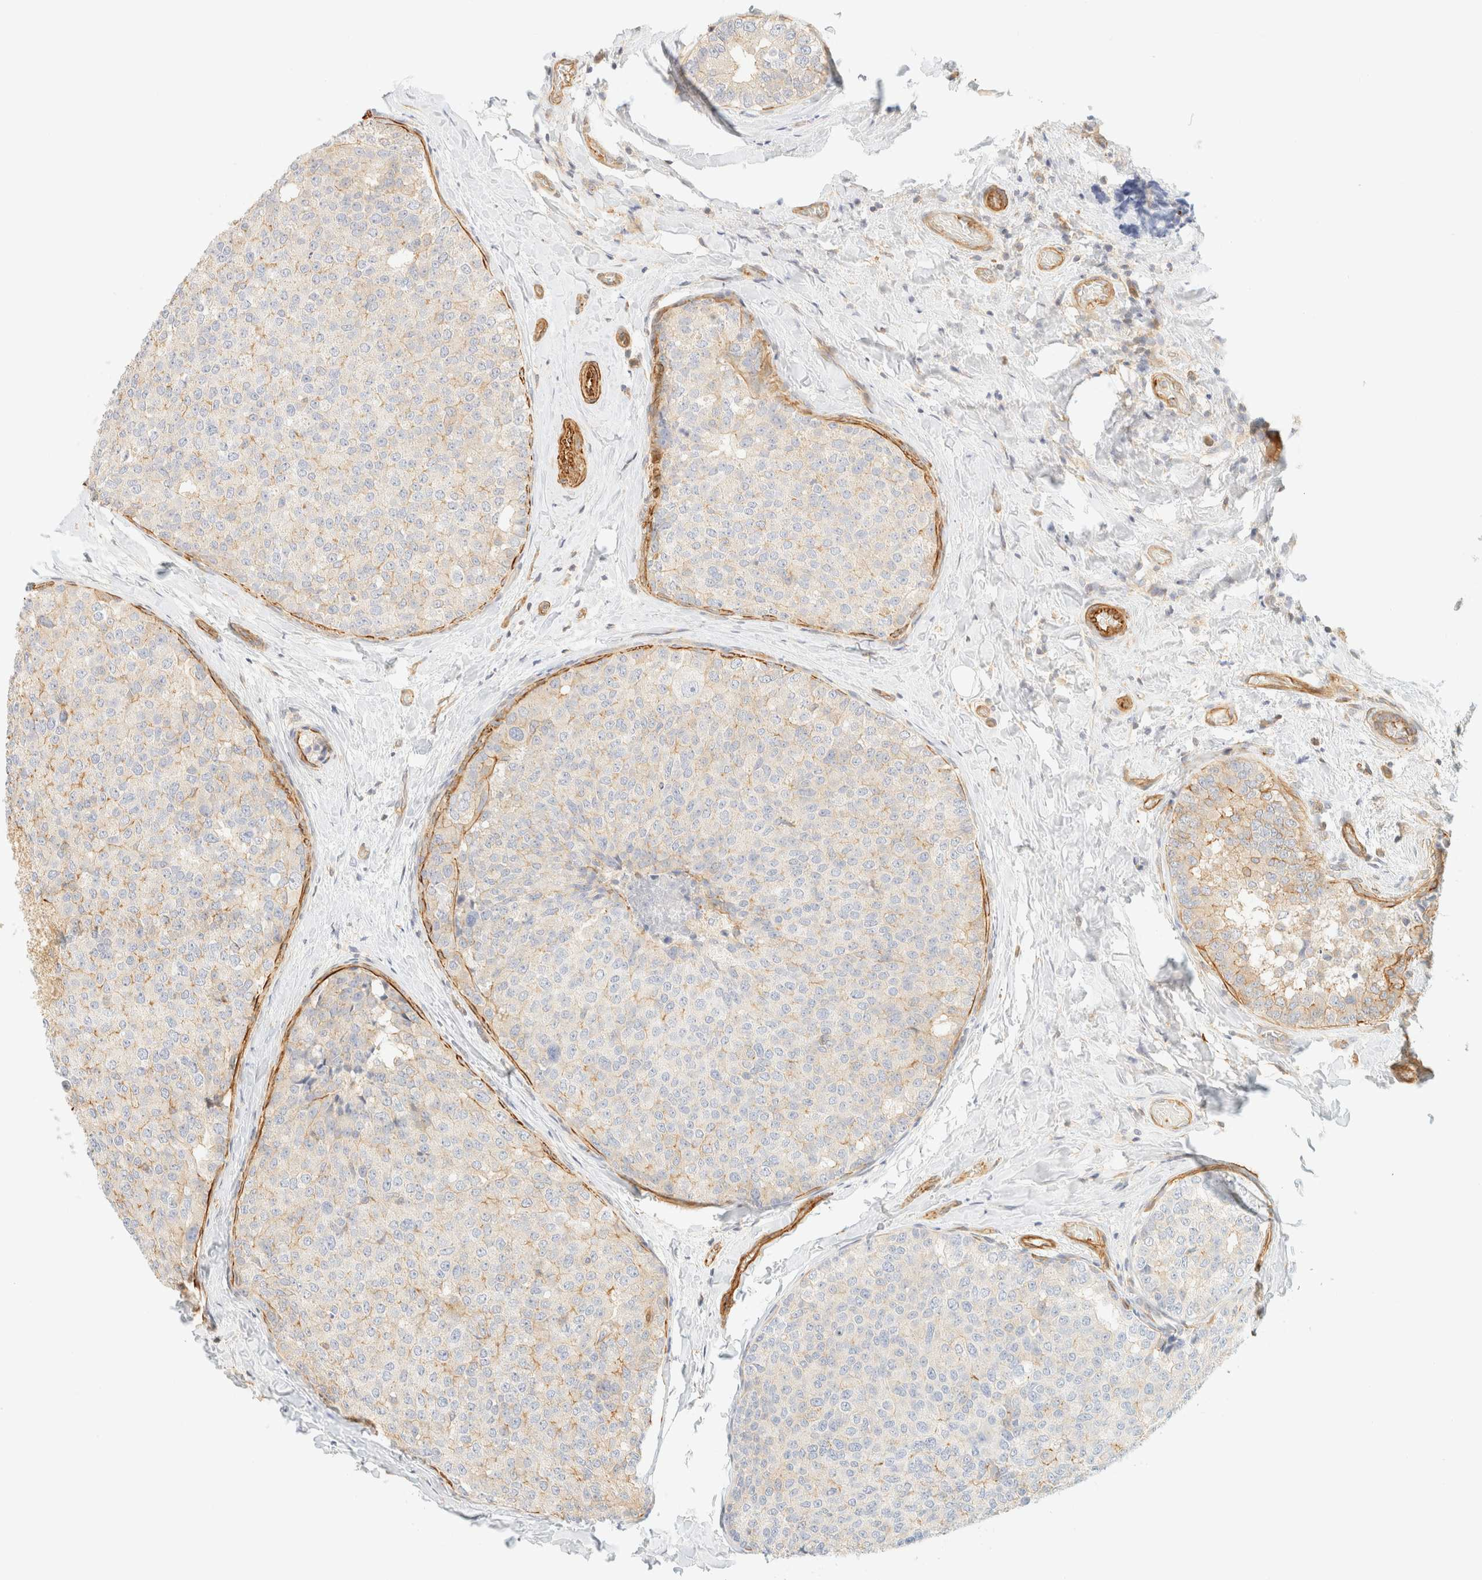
{"staining": {"intensity": "weak", "quantity": "<25%", "location": "cytoplasmic/membranous"}, "tissue": "breast cancer", "cell_type": "Tumor cells", "image_type": "cancer", "snomed": [{"axis": "morphology", "description": "Normal tissue, NOS"}, {"axis": "morphology", "description": "Duct carcinoma"}, {"axis": "topography", "description": "Breast"}], "caption": "Protein analysis of breast cancer (infiltrating ductal carcinoma) reveals no significant staining in tumor cells.", "gene": "OTOP2", "patient": {"sex": "female", "age": 43}}